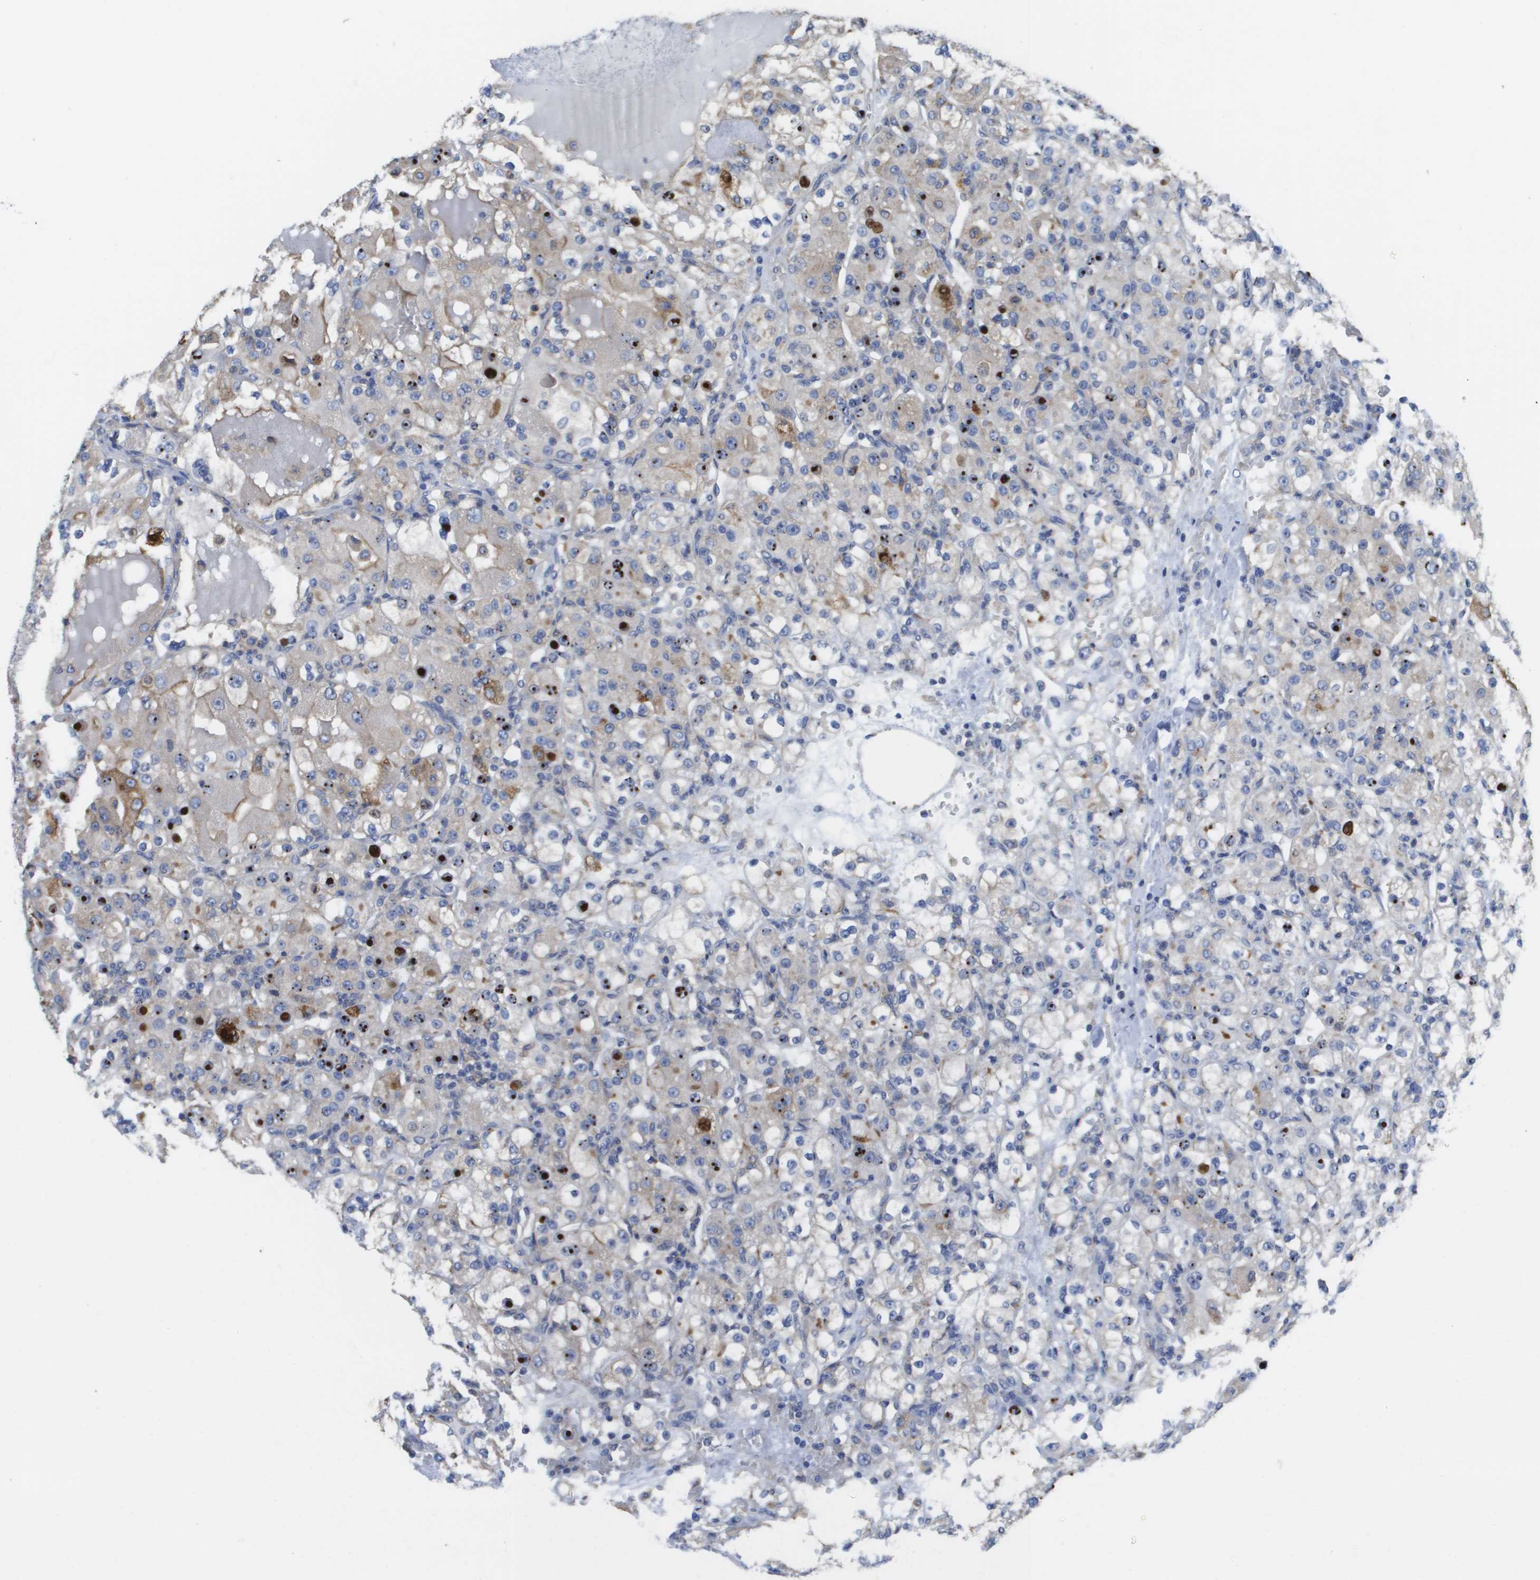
{"staining": {"intensity": "weak", "quantity": "<25%", "location": "cytoplasmic/membranous"}, "tissue": "renal cancer", "cell_type": "Tumor cells", "image_type": "cancer", "snomed": [{"axis": "morphology", "description": "Normal tissue, NOS"}, {"axis": "morphology", "description": "Adenocarcinoma, NOS"}, {"axis": "topography", "description": "Kidney"}], "caption": "Immunohistochemistry of renal adenocarcinoma shows no positivity in tumor cells.", "gene": "SDR42E1", "patient": {"sex": "male", "age": 61}}